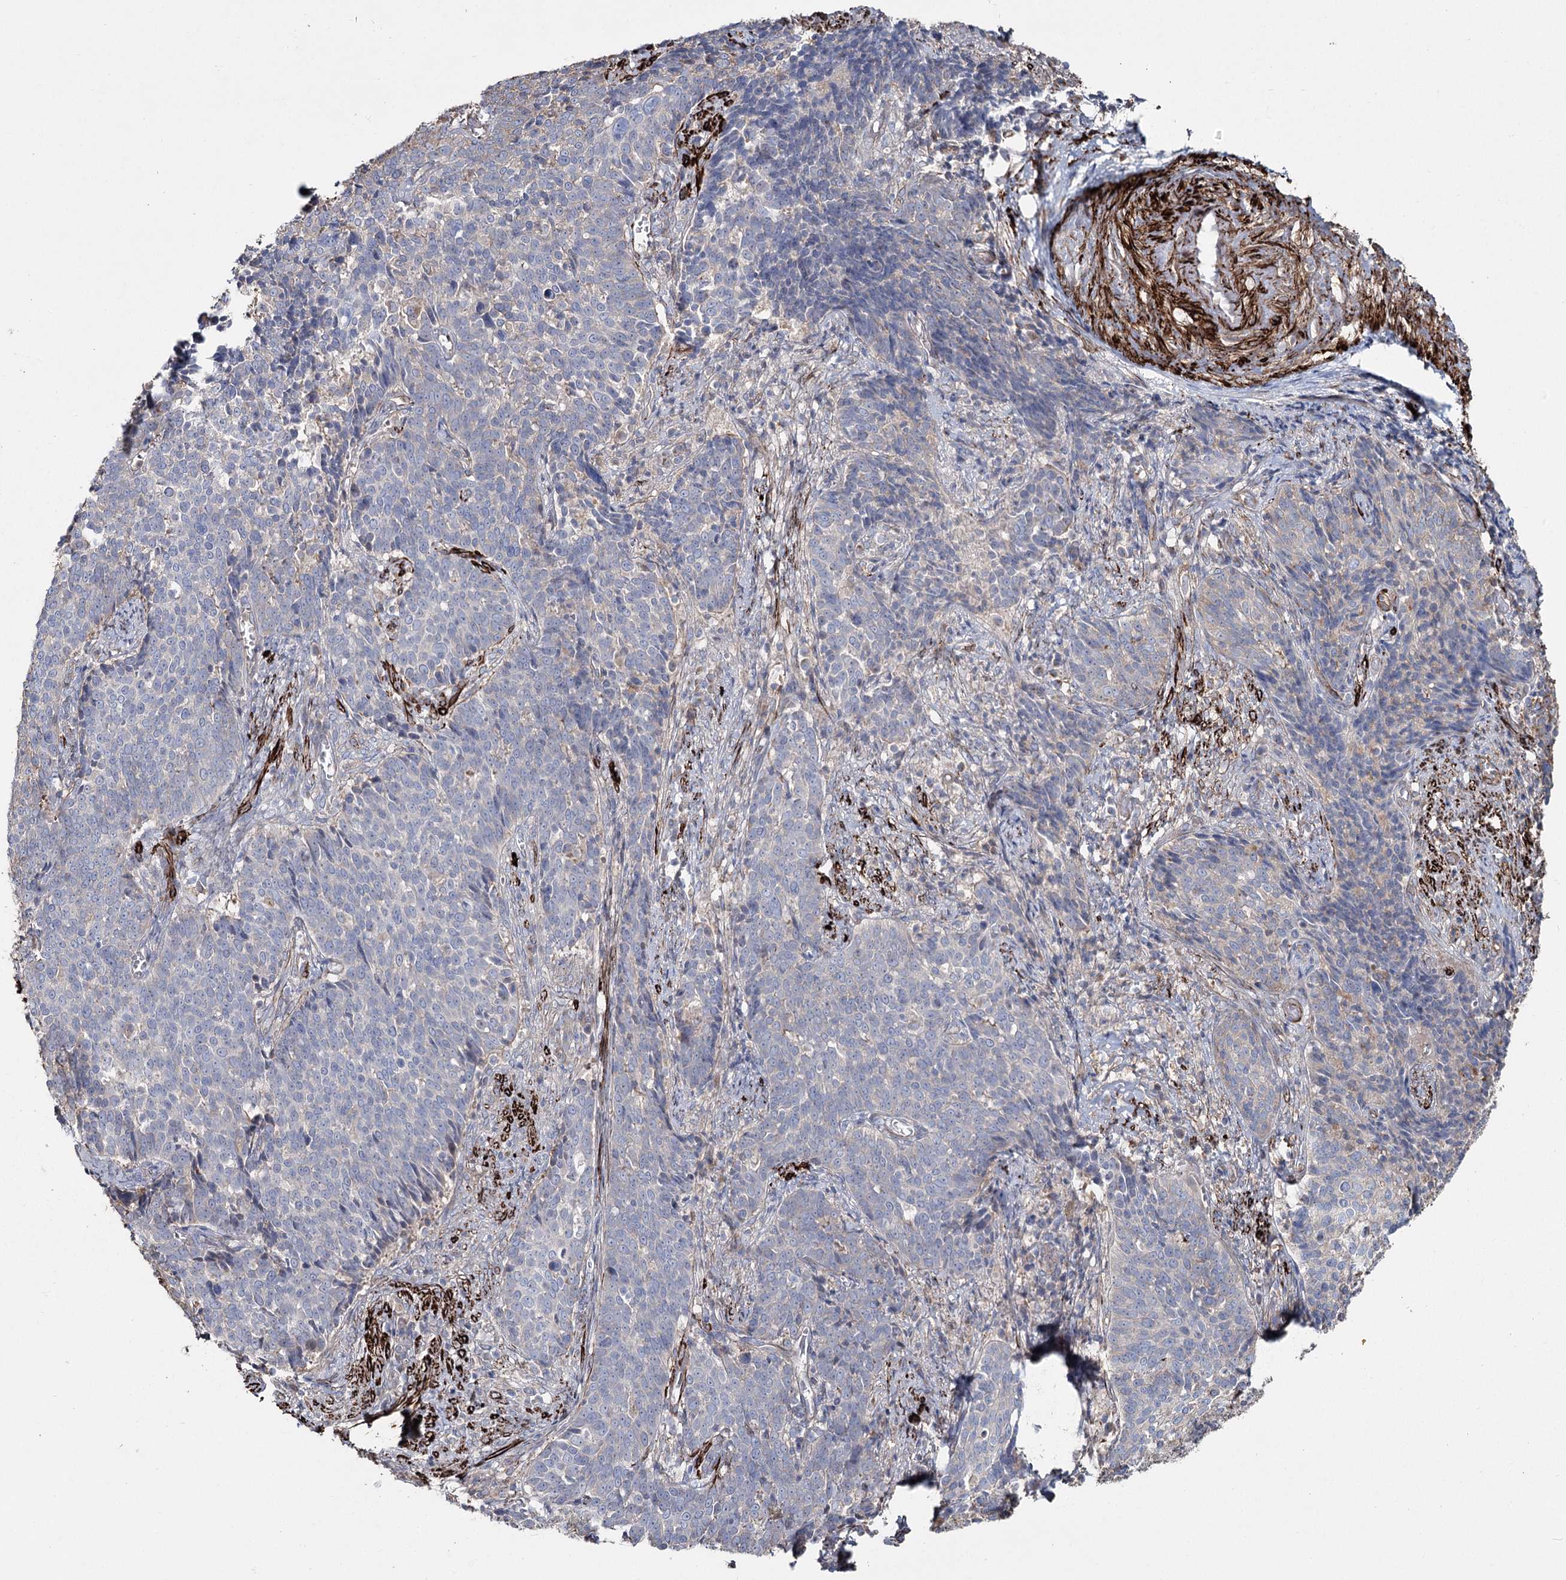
{"staining": {"intensity": "negative", "quantity": "none", "location": "none"}, "tissue": "cervical cancer", "cell_type": "Tumor cells", "image_type": "cancer", "snomed": [{"axis": "morphology", "description": "Squamous cell carcinoma, NOS"}, {"axis": "topography", "description": "Cervix"}], "caption": "Protein analysis of cervical squamous cell carcinoma exhibits no significant positivity in tumor cells. (Brightfield microscopy of DAB immunohistochemistry (IHC) at high magnification).", "gene": "SUMF1", "patient": {"sex": "female", "age": 39}}